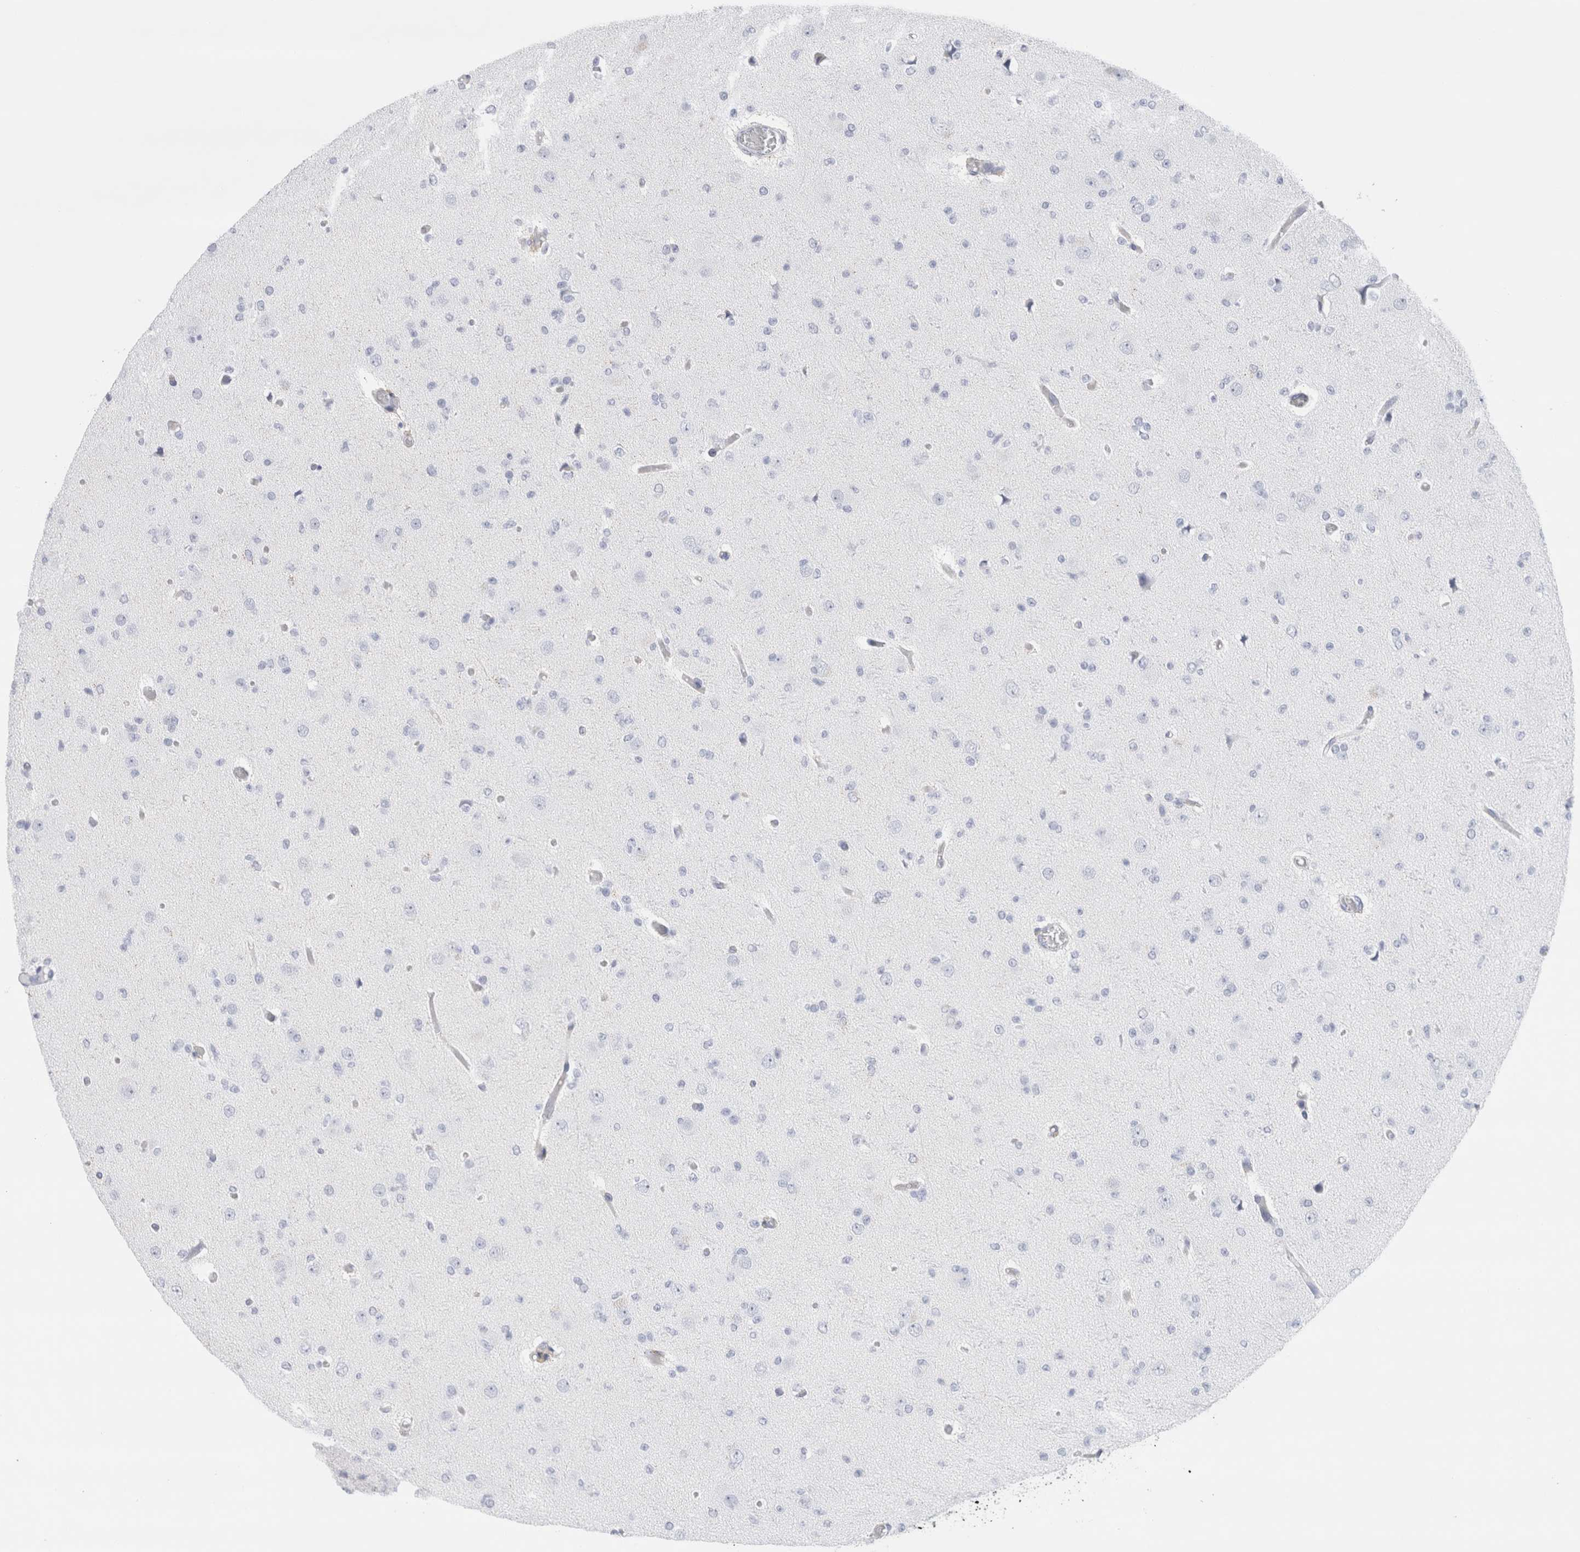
{"staining": {"intensity": "negative", "quantity": "none", "location": "none"}, "tissue": "glioma", "cell_type": "Tumor cells", "image_type": "cancer", "snomed": [{"axis": "morphology", "description": "Glioma, malignant, Low grade"}, {"axis": "topography", "description": "Brain"}], "caption": "High magnification brightfield microscopy of malignant glioma (low-grade) stained with DAB (3,3'-diaminobenzidine) (brown) and counterstained with hematoxylin (blue): tumor cells show no significant staining. (DAB (3,3'-diaminobenzidine) immunohistochemistry (IHC) visualized using brightfield microscopy, high magnification).", "gene": "ECHDC2", "patient": {"sex": "female", "age": 22}}